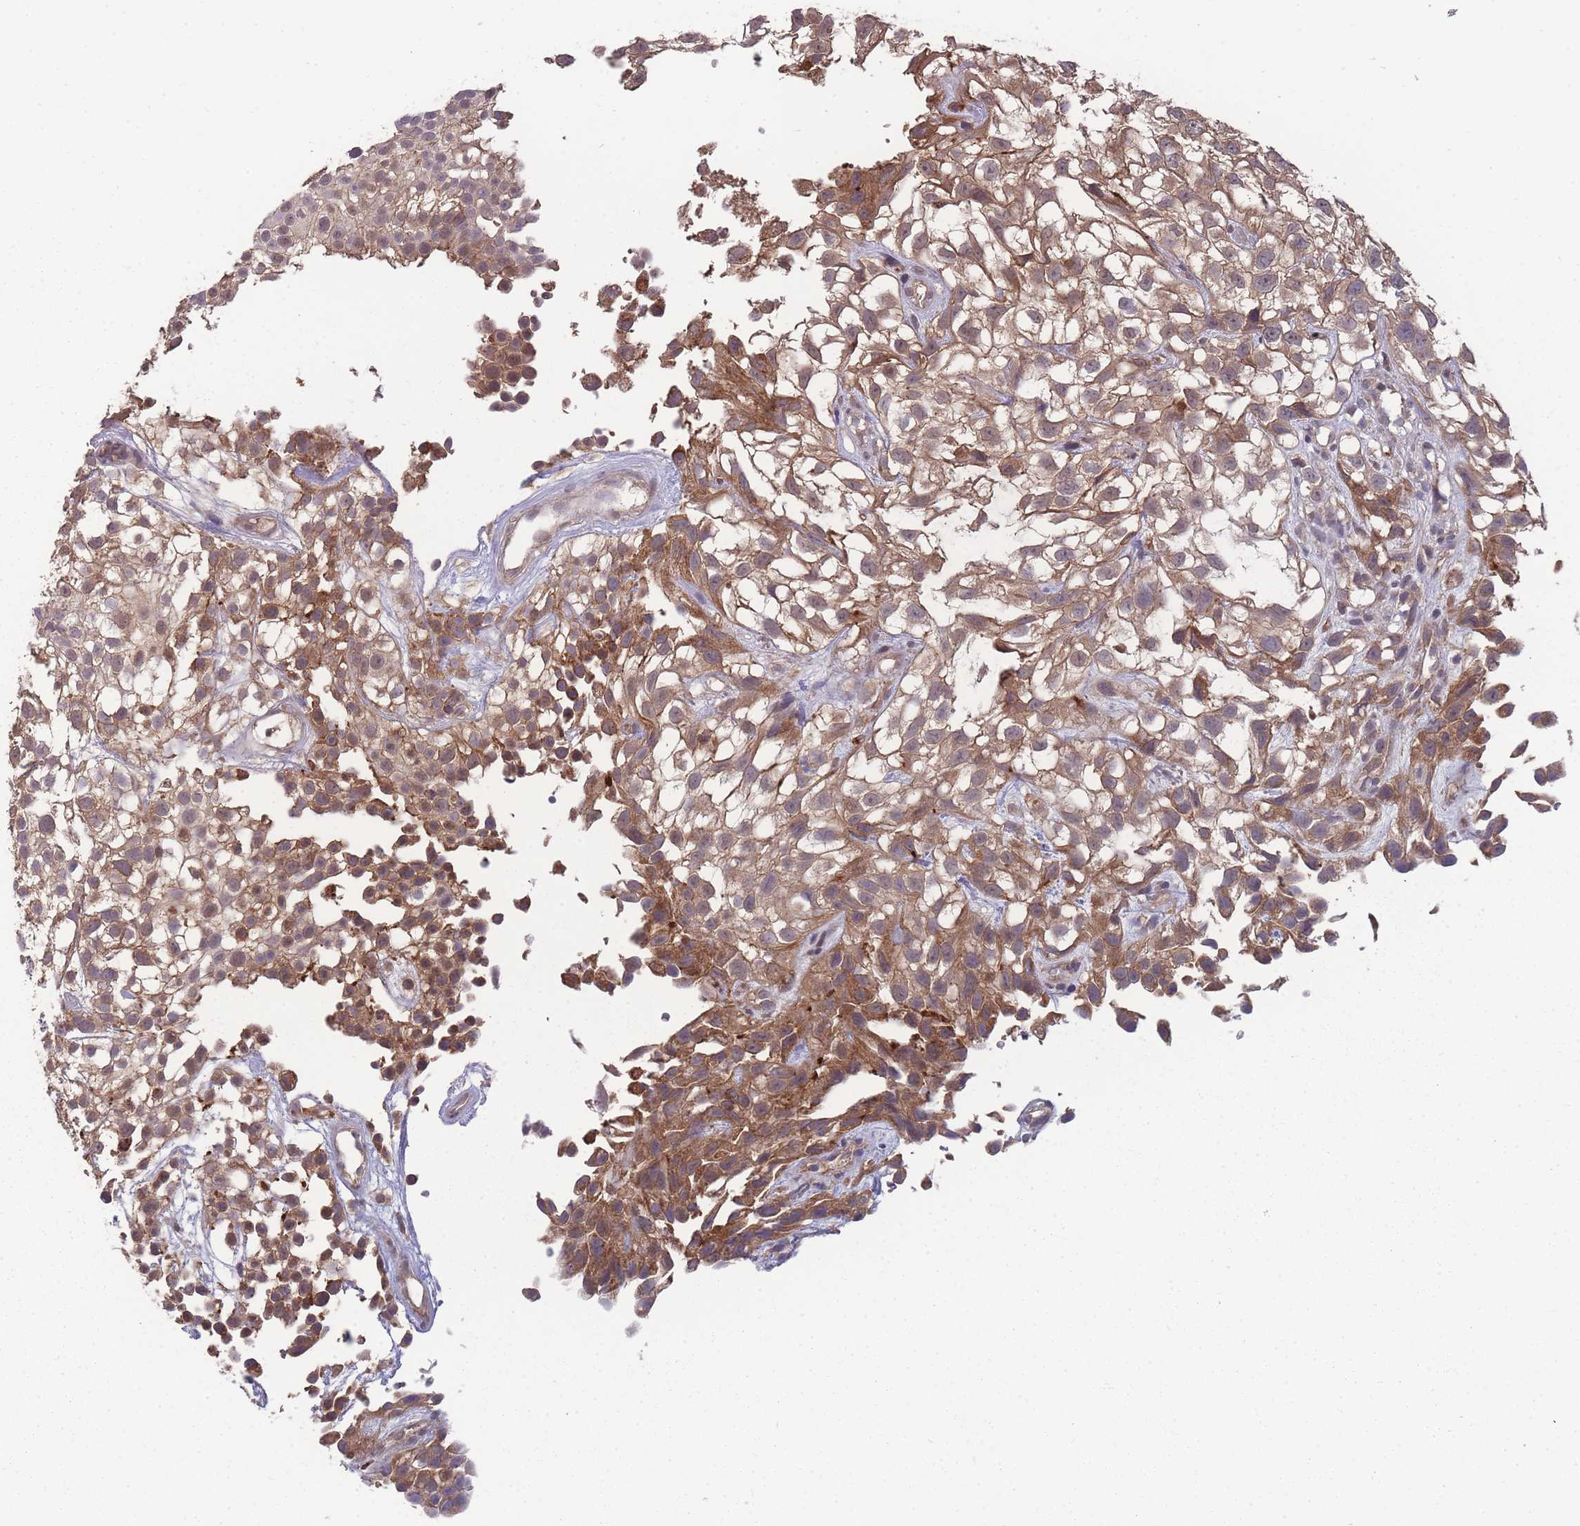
{"staining": {"intensity": "moderate", "quantity": ">75%", "location": "cytoplasmic/membranous"}, "tissue": "urothelial cancer", "cell_type": "Tumor cells", "image_type": "cancer", "snomed": [{"axis": "morphology", "description": "Urothelial carcinoma, High grade"}, {"axis": "topography", "description": "Urinary bladder"}], "caption": "Urothelial cancer was stained to show a protein in brown. There is medium levels of moderate cytoplasmic/membranous positivity in about >75% of tumor cells.", "gene": "SLC35B4", "patient": {"sex": "male", "age": 56}}